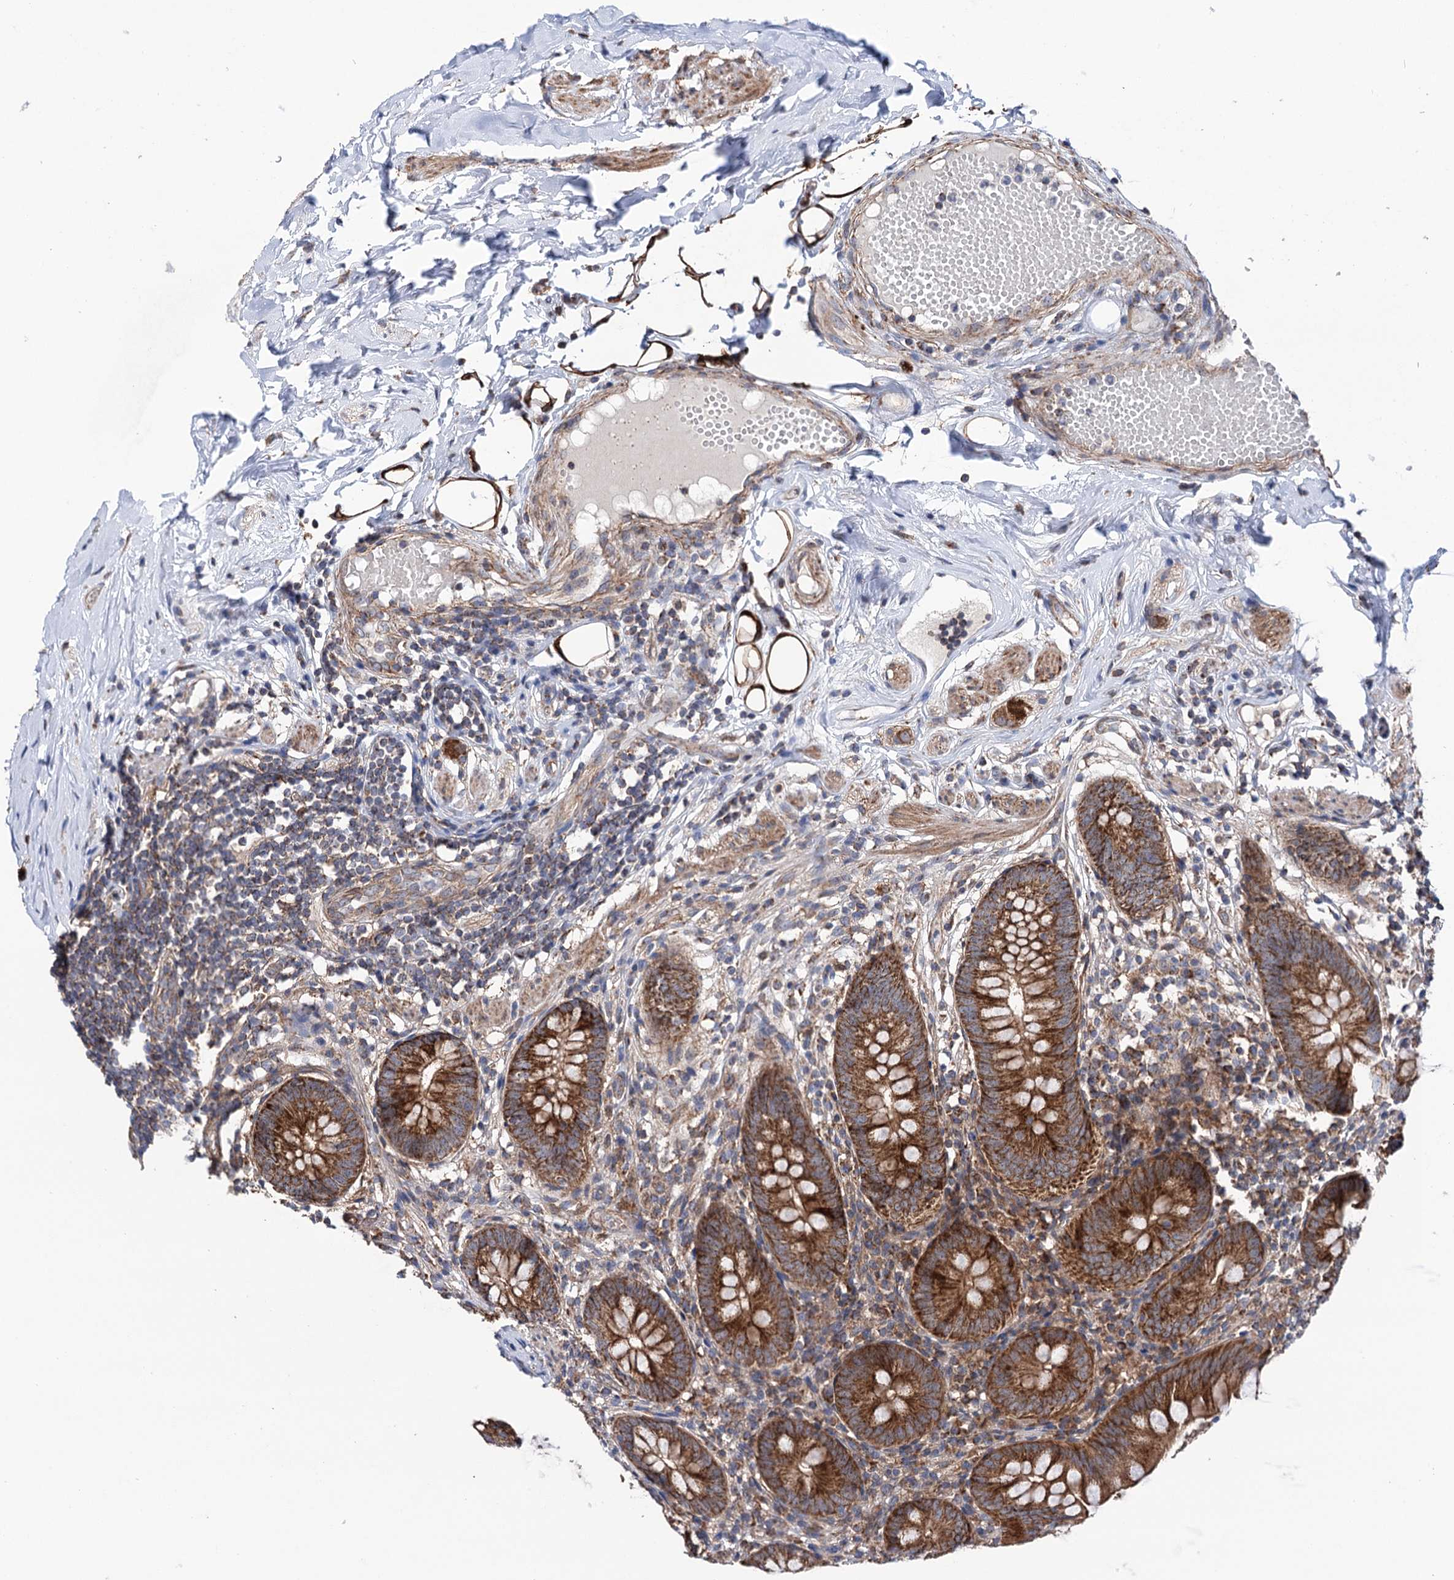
{"staining": {"intensity": "moderate", "quantity": ">75%", "location": "cytoplasmic/membranous"}, "tissue": "appendix", "cell_type": "Glandular cells", "image_type": "normal", "snomed": [{"axis": "morphology", "description": "Normal tissue, NOS"}, {"axis": "topography", "description": "Appendix"}], "caption": "Protein expression analysis of normal human appendix reveals moderate cytoplasmic/membranous expression in approximately >75% of glandular cells. Using DAB (3,3'-diaminobenzidine) (brown) and hematoxylin (blue) stains, captured at high magnification using brightfield microscopy.", "gene": "SUCLA2", "patient": {"sex": "female", "age": 62}}